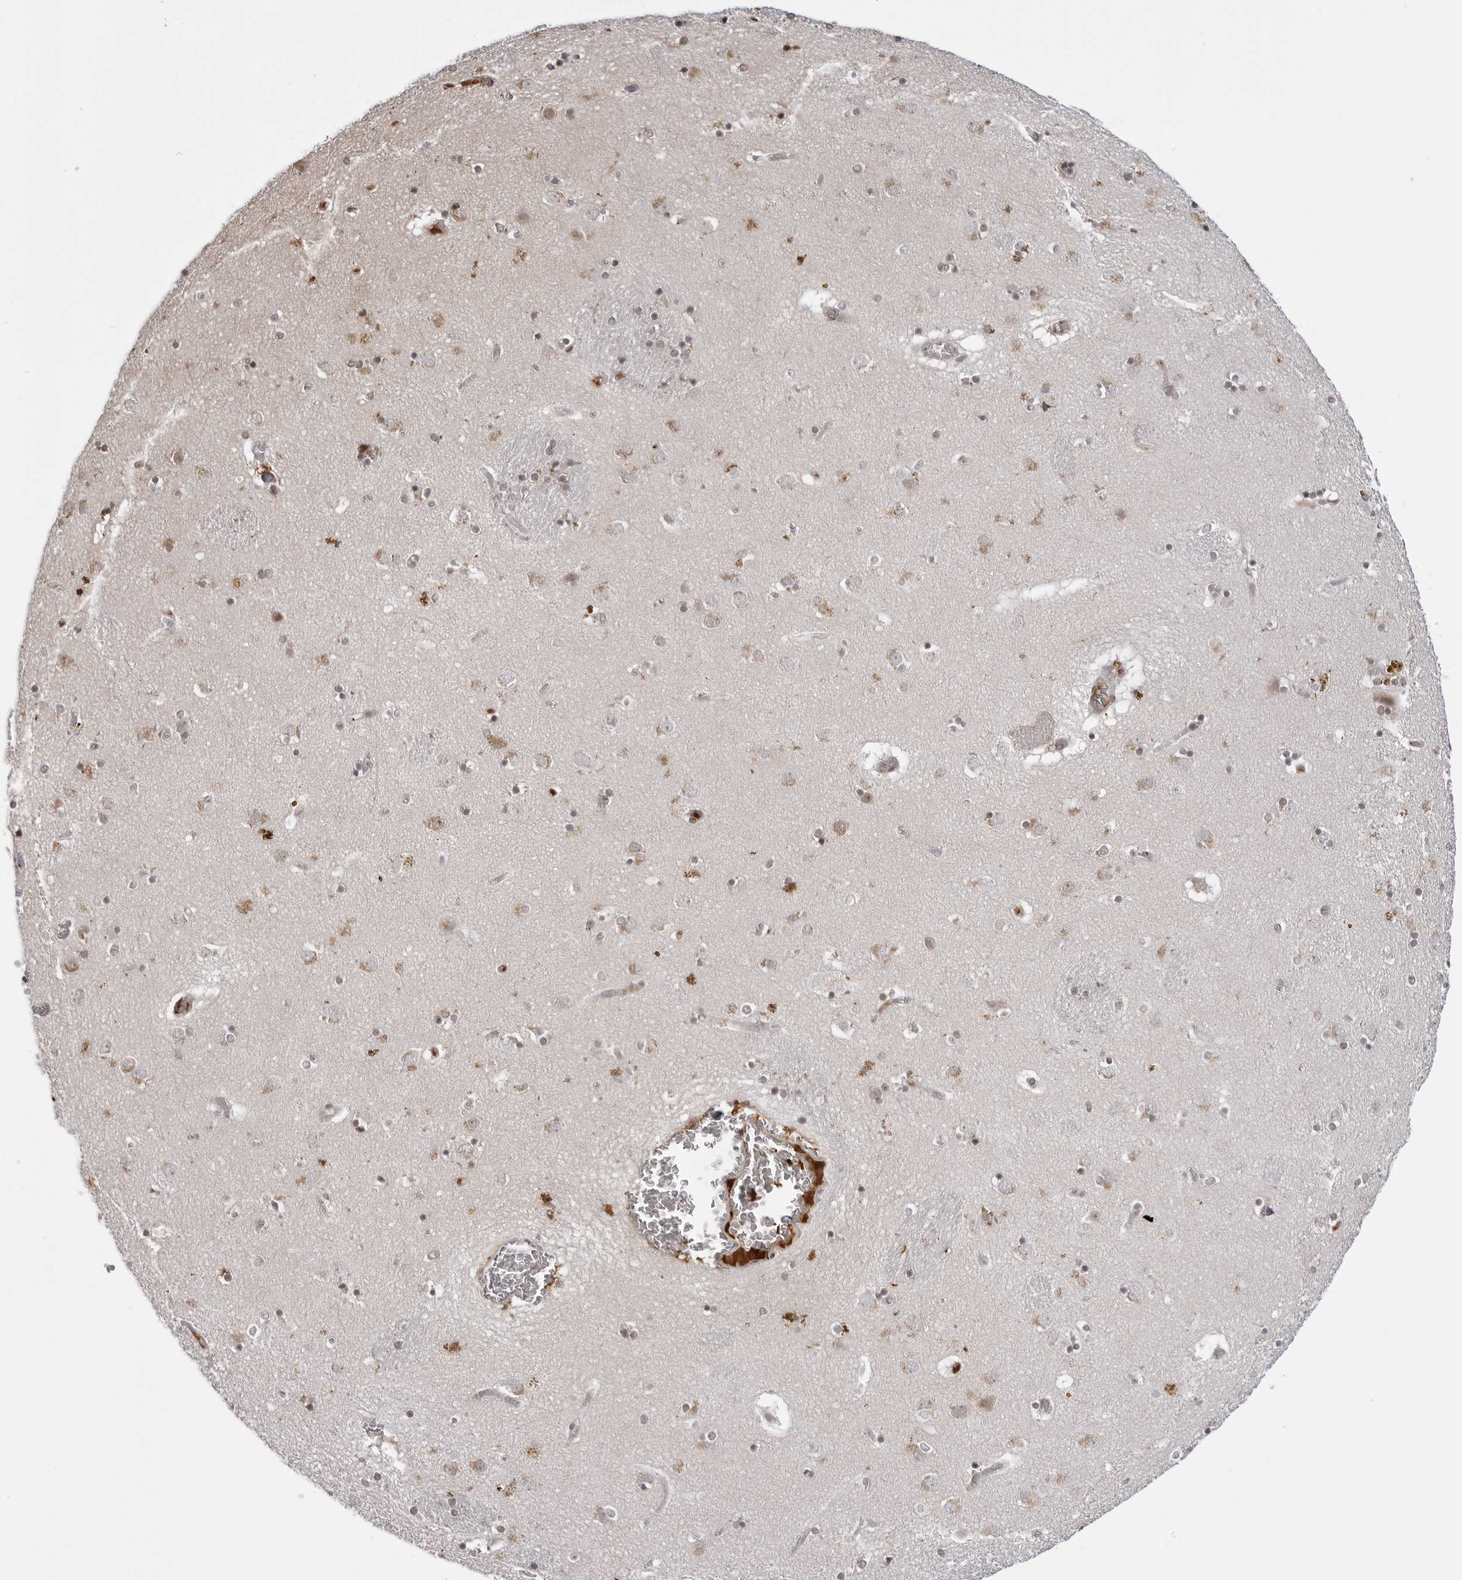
{"staining": {"intensity": "moderate", "quantity": "<25%", "location": "cytoplasmic/membranous"}, "tissue": "caudate", "cell_type": "Glial cells", "image_type": "normal", "snomed": [{"axis": "morphology", "description": "Normal tissue, NOS"}, {"axis": "topography", "description": "Lateral ventricle wall"}], "caption": "IHC micrograph of benign caudate: human caudate stained using IHC demonstrates low levels of moderate protein expression localized specifically in the cytoplasmic/membranous of glial cells, appearing as a cytoplasmic/membranous brown color.", "gene": "PHF3", "patient": {"sex": "male", "age": 70}}